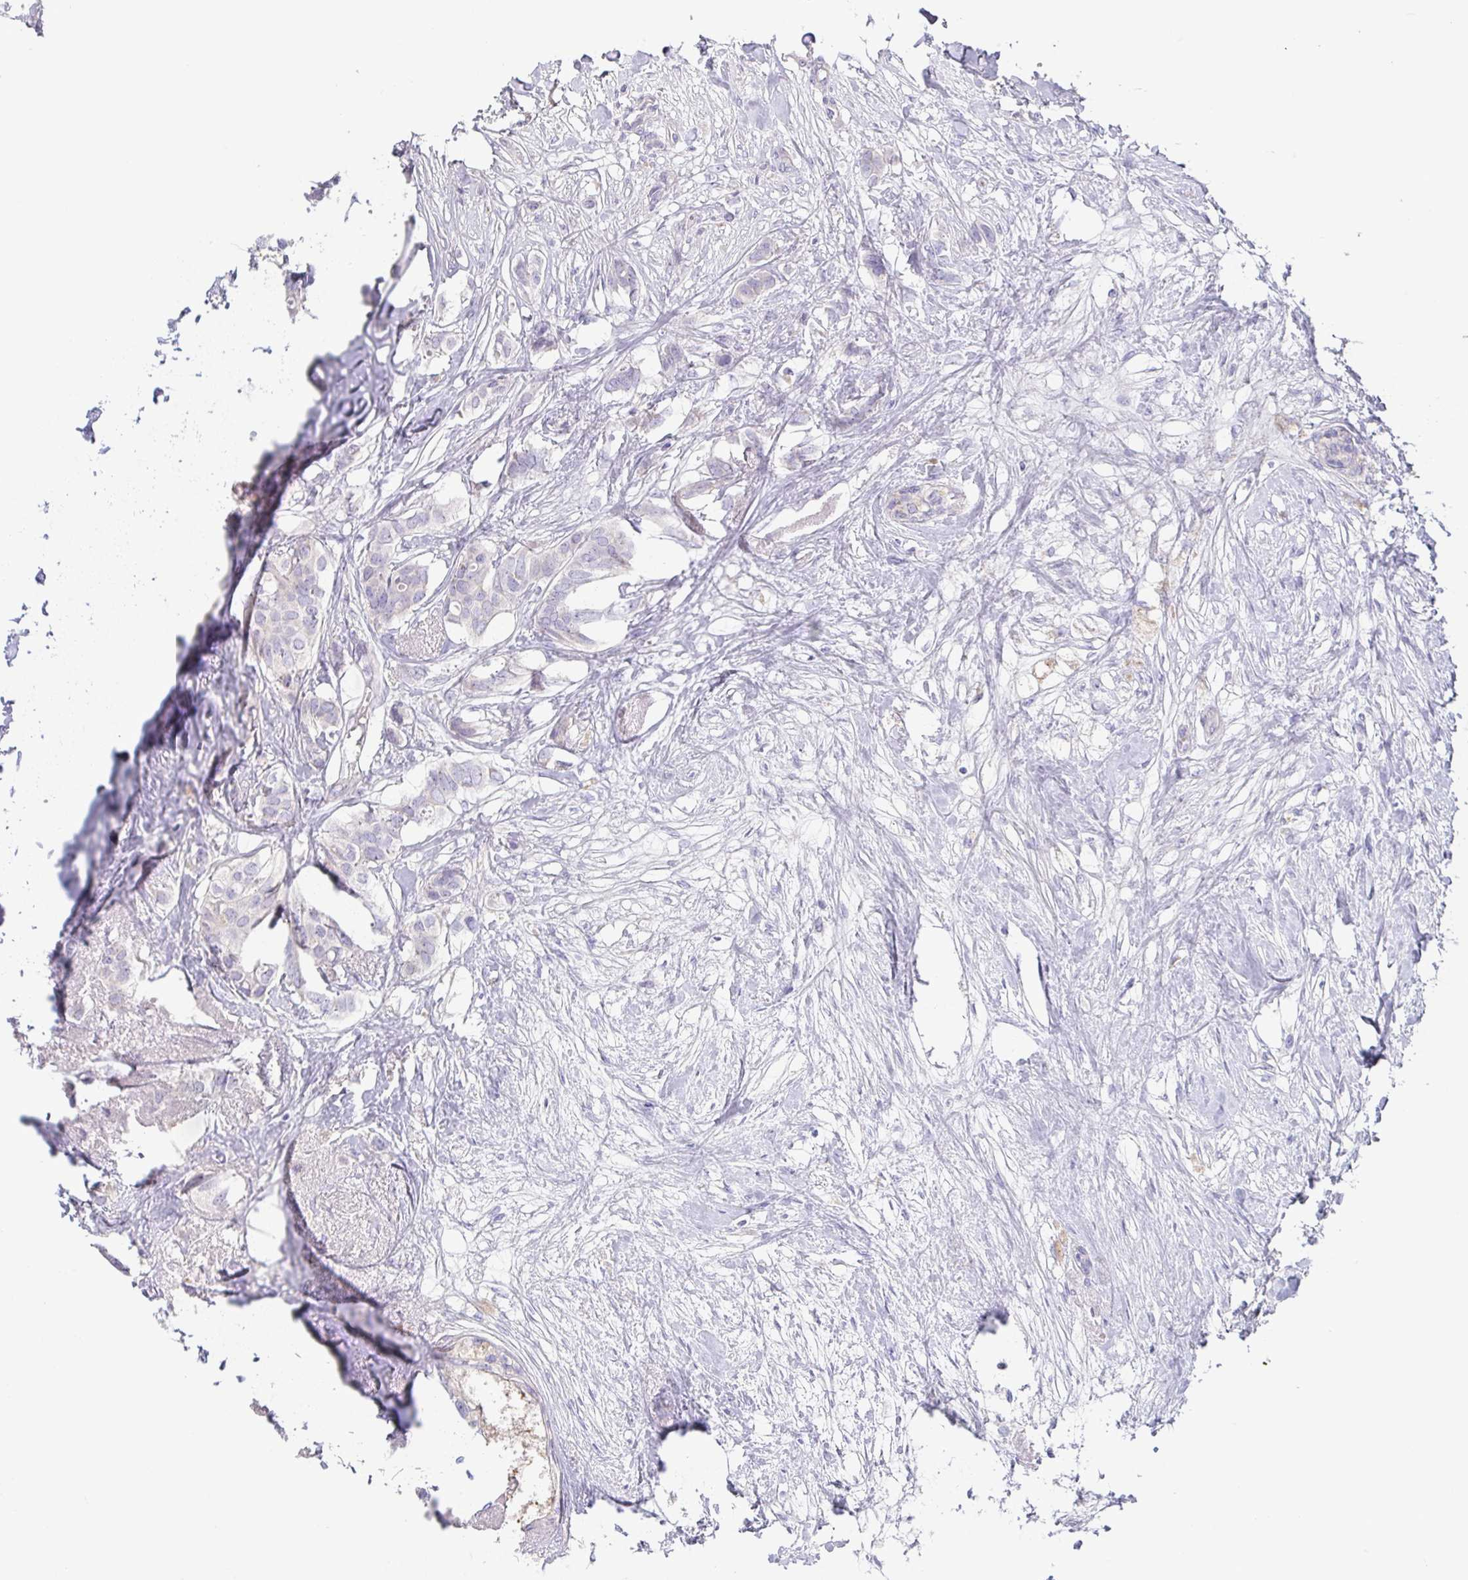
{"staining": {"intensity": "negative", "quantity": "none", "location": "none"}, "tissue": "breast cancer", "cell_type": "Tumor cells", "image_type": "cancer", "snomed": [{"axis": "morphology", "description": "Duct carcinoma"}, {"axis": "topography", "description": "Breast"}], "caption": "IHC image of breast cancer stained for a protein (brown), which shows no positivity in tumor cells.", "gene": "PKDREJ", "patient": {"sex": "female", "age": 62}}